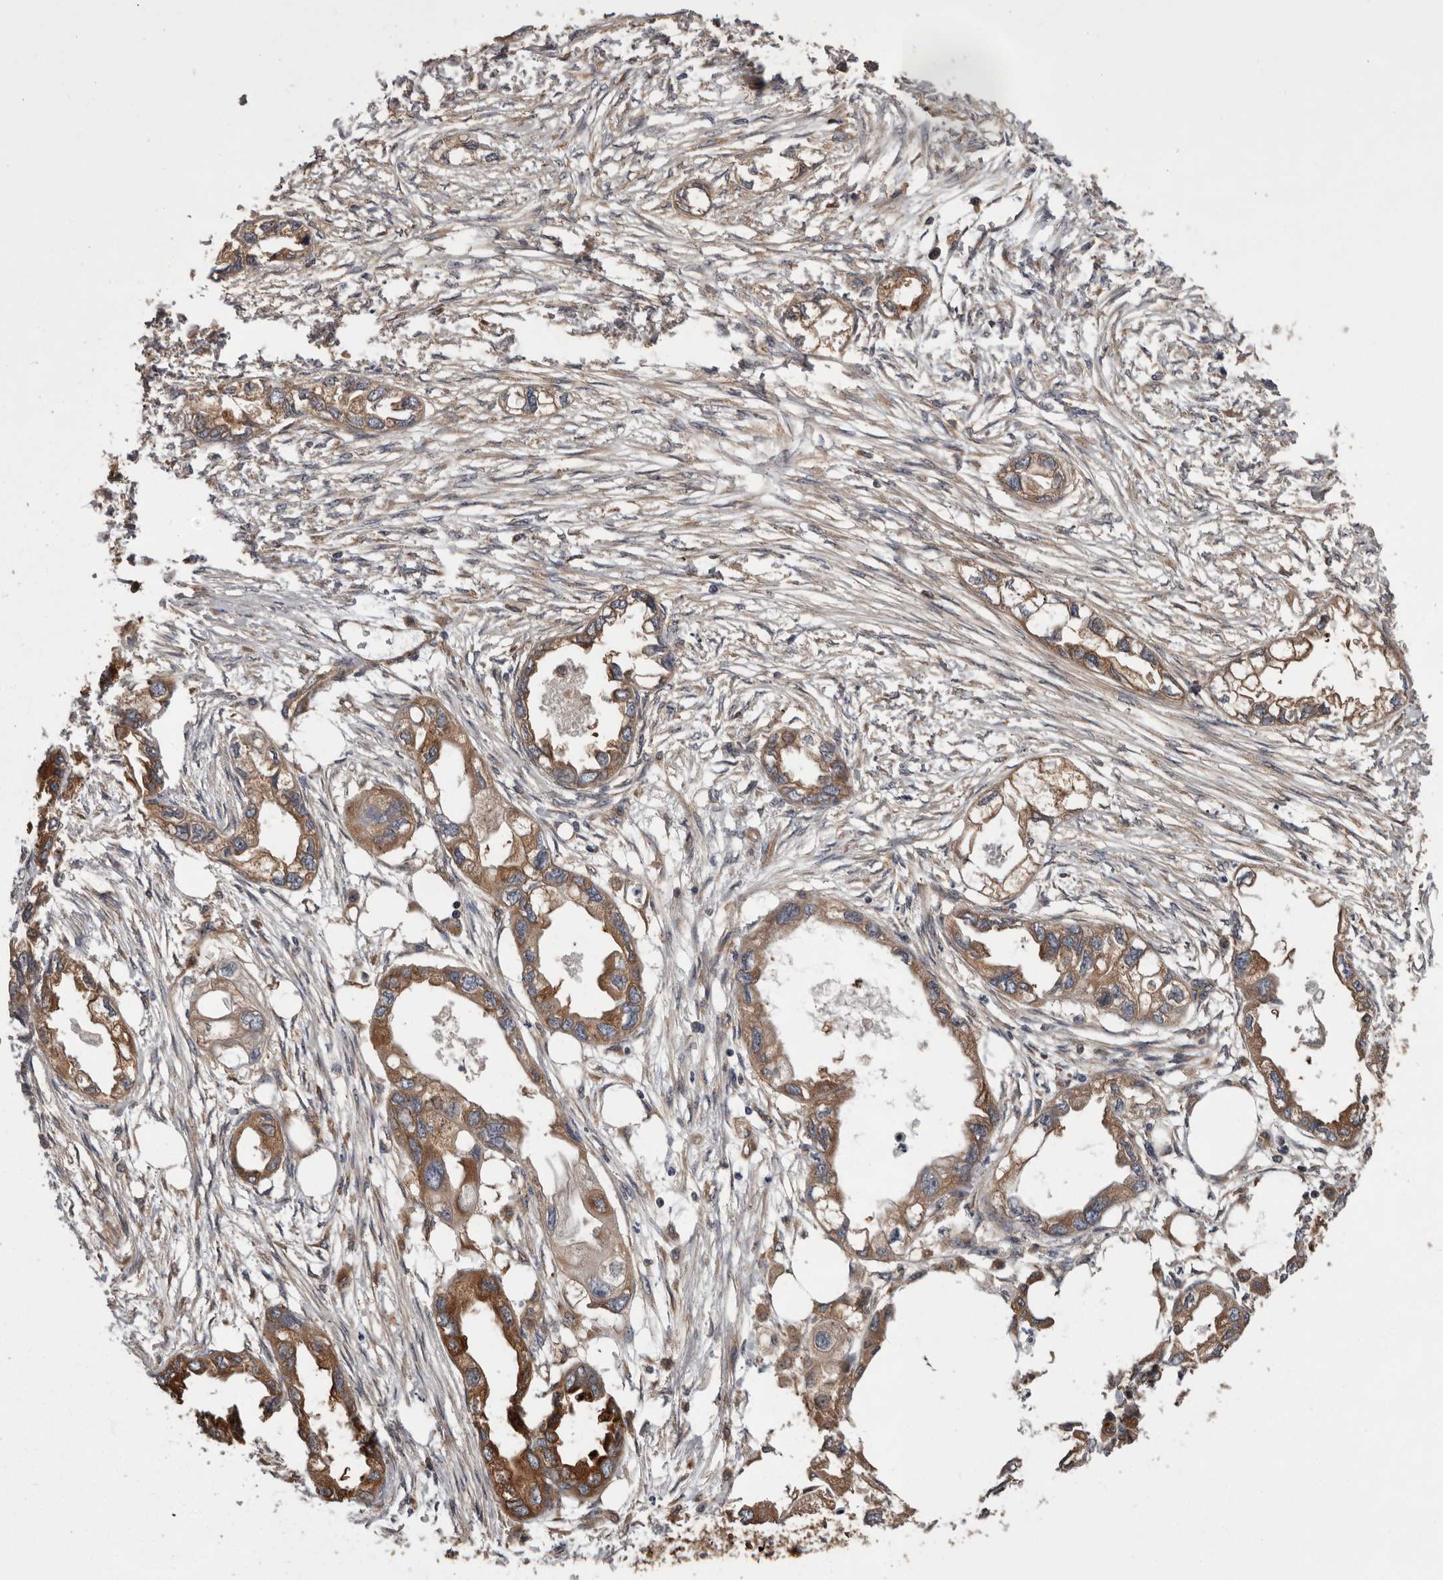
{"staining": {"intensity": "moderate", "quantity": ">75%", "location": "cytoplasmic/membranous"}, "tissue": "endometrial cancer", "cell_type": "Tumor cells", "image_type": "cancer", "snomed": [{"axis": "morphology", "description": "Adenocarcinoma, NOS"}, {"axis": "morphology", "description": "Adenocarcinoma, metastatic, NOS"}, {"axis": "topography", "description": "Adipose tissue"}, {"axis": "topography", "description": "Endometrium"}], "caption": "Immunohistochemical staining of endometrial cancer reveals medium levels of moderate cytoplasmic/membranous protein staining in about >75% of tumor cells.", "gene": "DARS1", "patient": {"sex": "female", "age": 67}}